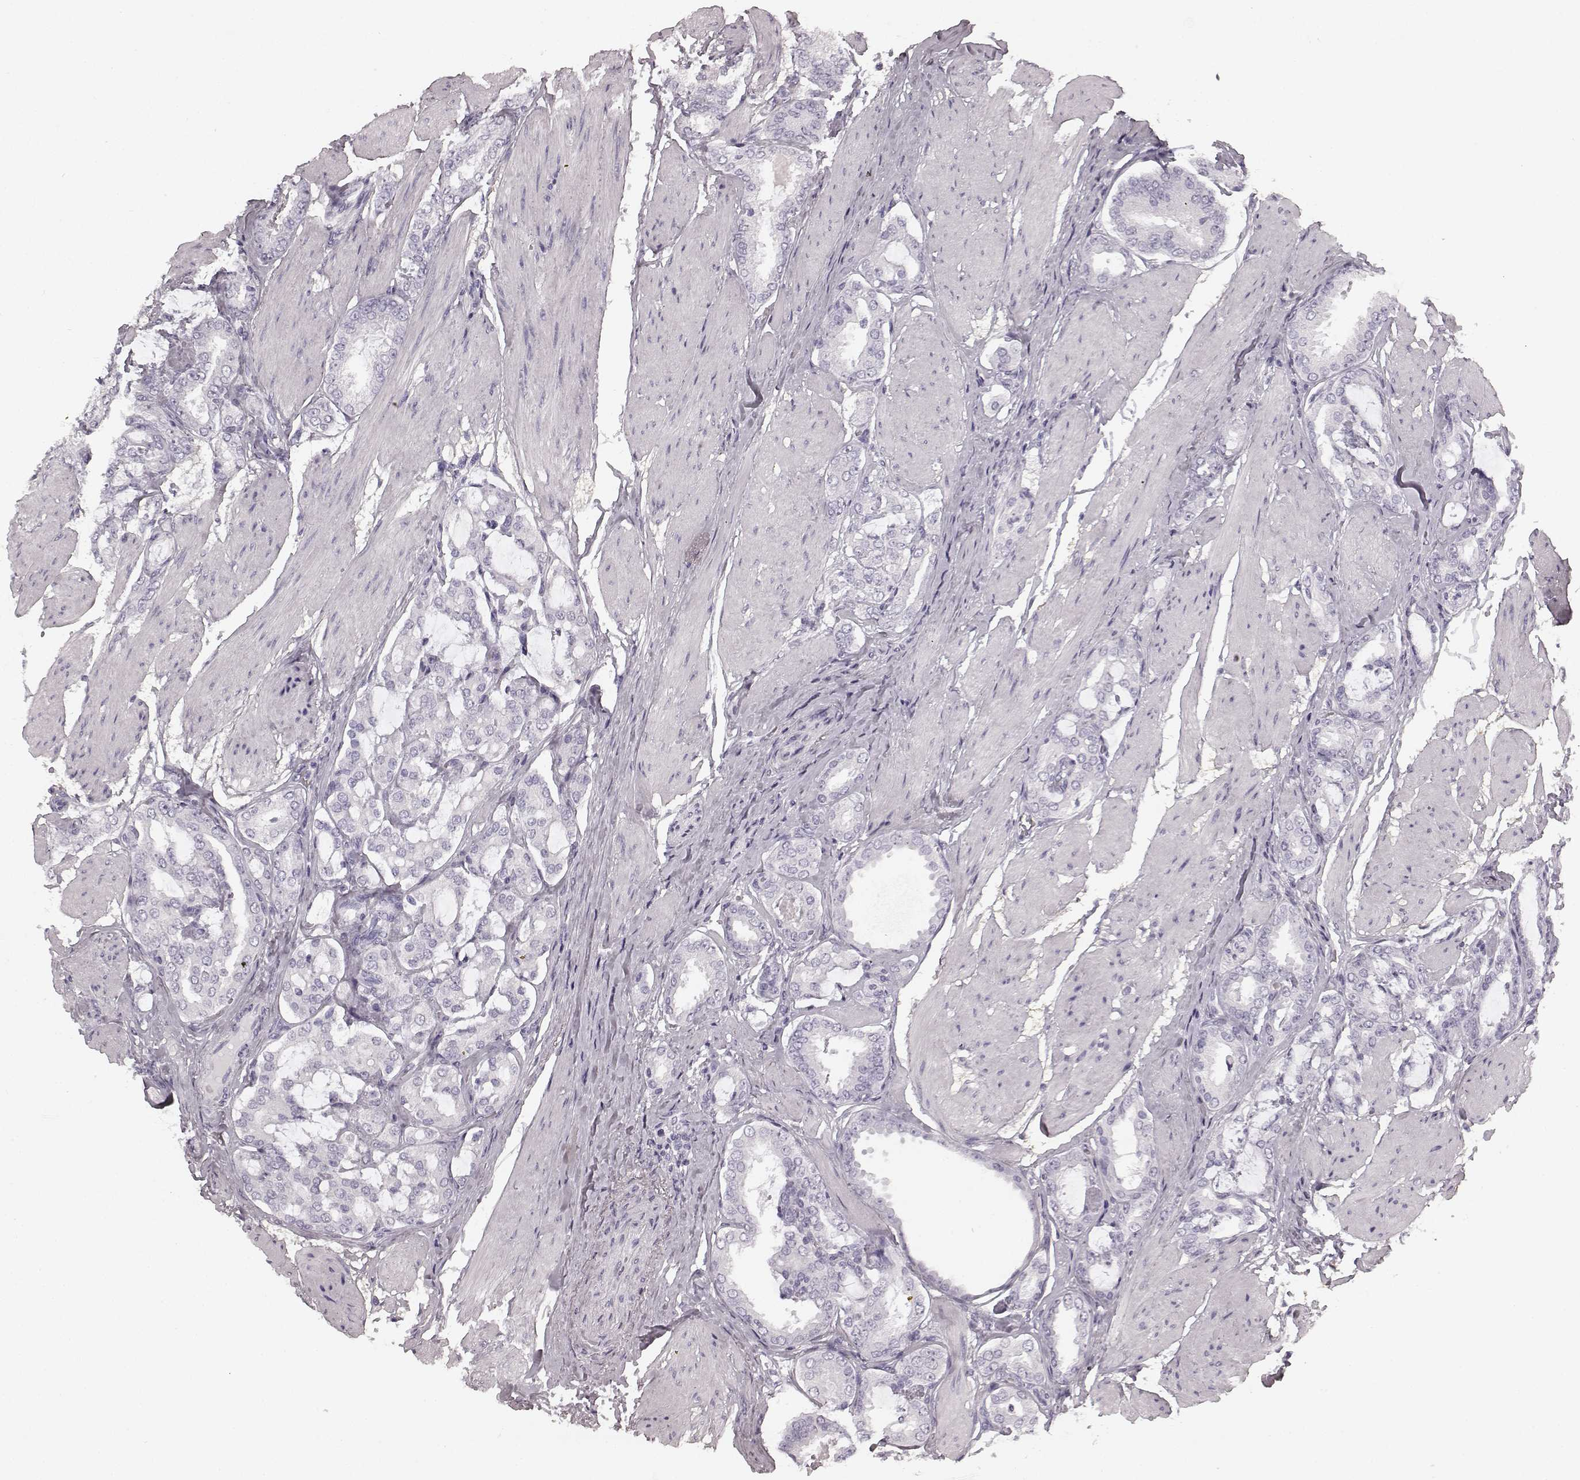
{"staining": {"intensity": "negative", "quantity": "none", "location": "none"}, "tissue": "prostate cancer", "cell_type": "Tumor cells", "image_type": "cancer", "snomed": [{"axis": "morphology", "description": "Adenocarcinoma, High grade"}, {"axis": "topography", "description": "Prostate"}], "caption": "Immunohistochemistry (IHC) image of neoplastic tissue: human high-grade adenocarcinoma (prostate) stained with DAB reveals no significant protein expression in tumor cells.", "gene": "TMPRSS15", "patient": {"sex": "male", "age": 63}}